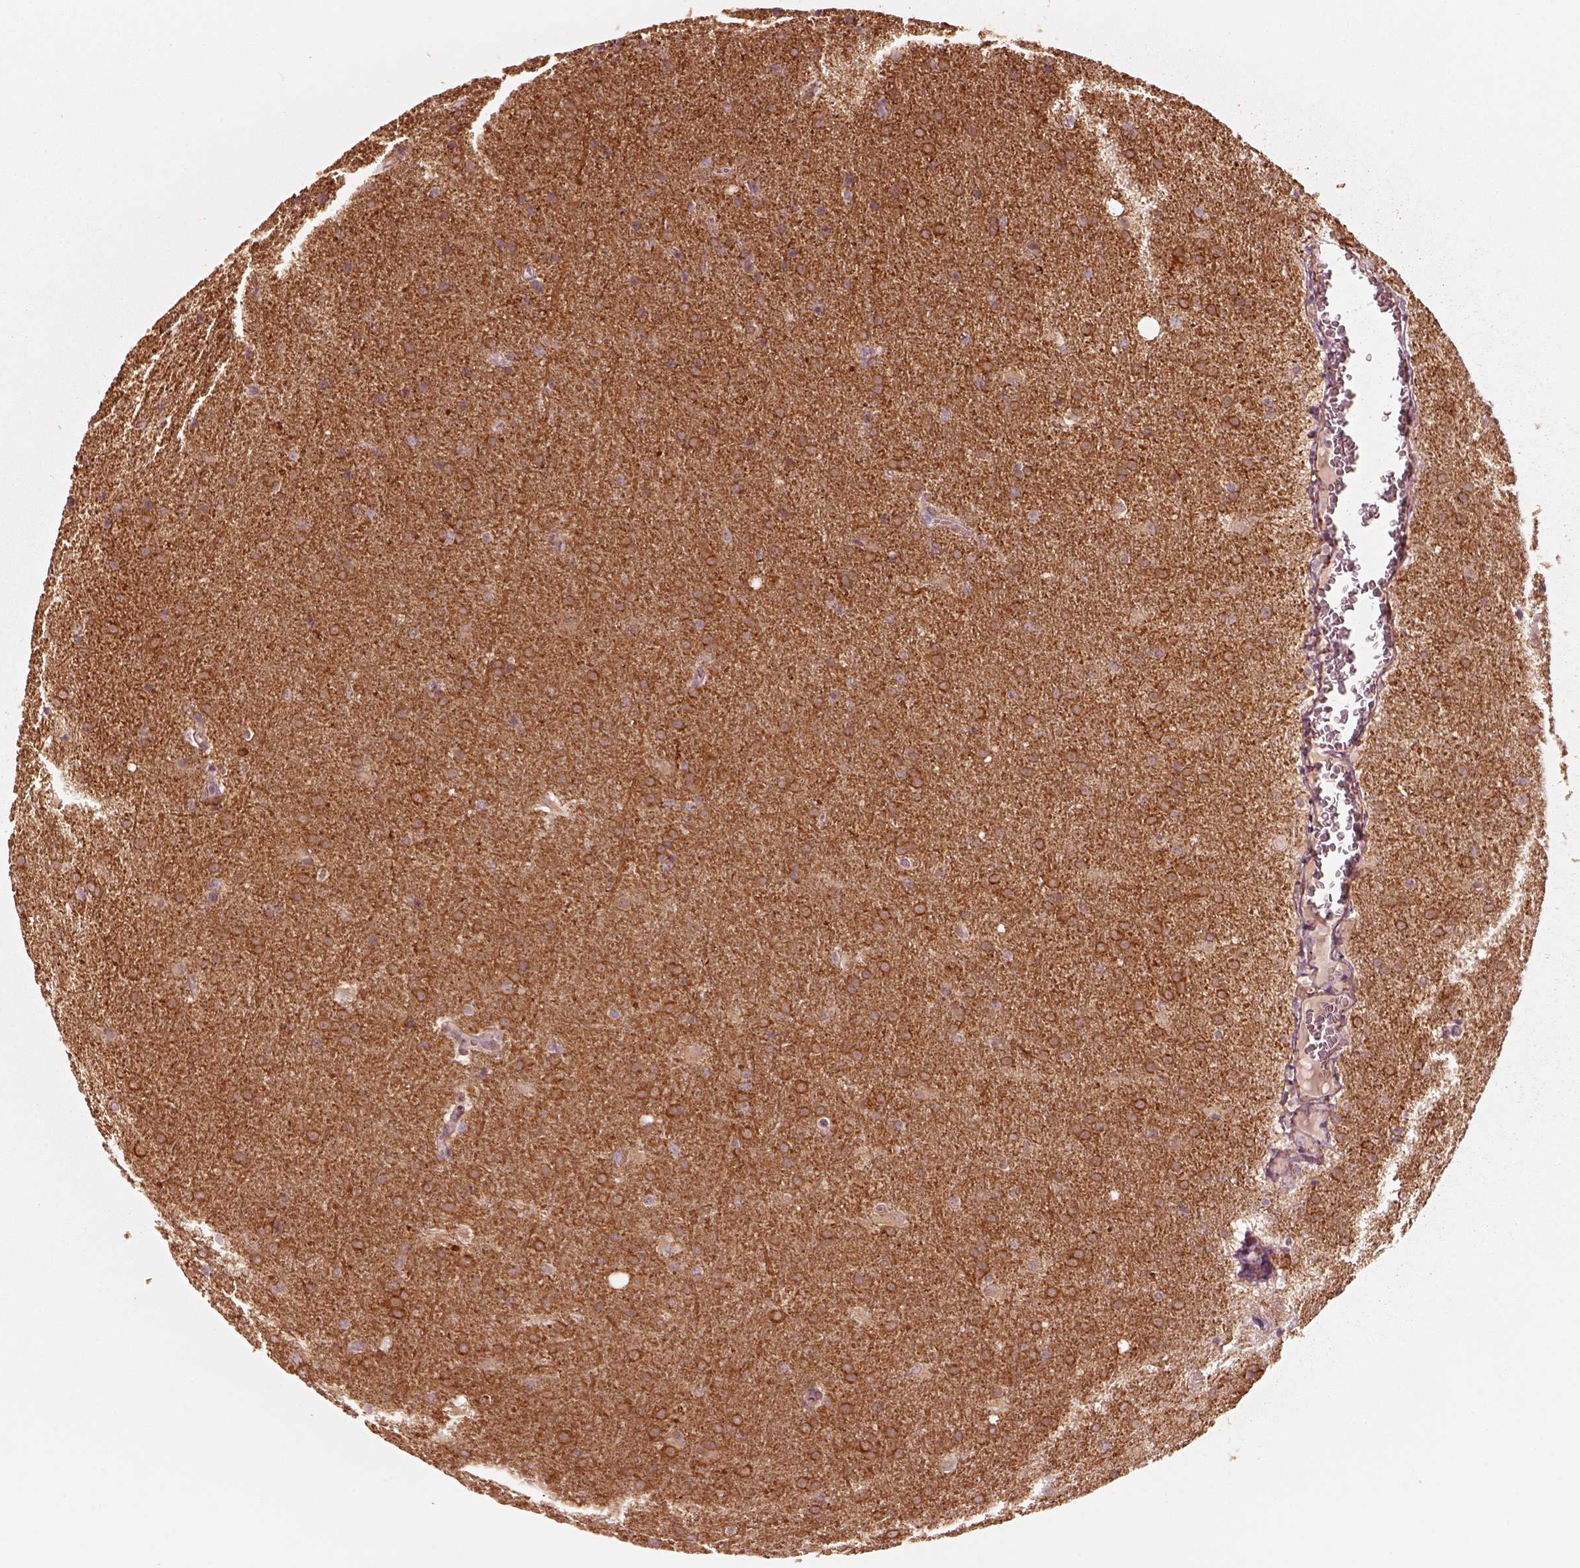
{"staining": {"intensity": "moderate", "quantity": ">75%", "location": "cytoplasmic/membranous"}, "tissue": "glioma", "cell_type": "Tumor cells", "image_type": "cancer", "snomed": [{"axis": "morphology", "description": "Glioma, malignant, Low grade"}, {"axis": "topography", "description": "Brain"}], "caption": "Tumor cells demonstrate moderate cytoplasmic/membranous positivity in about >75% of cells in glioma. (IHC, brightfield microscopy, high magnification).", "gene": "DNAAF9", "patient": {"sex": "female", "age": 32}}